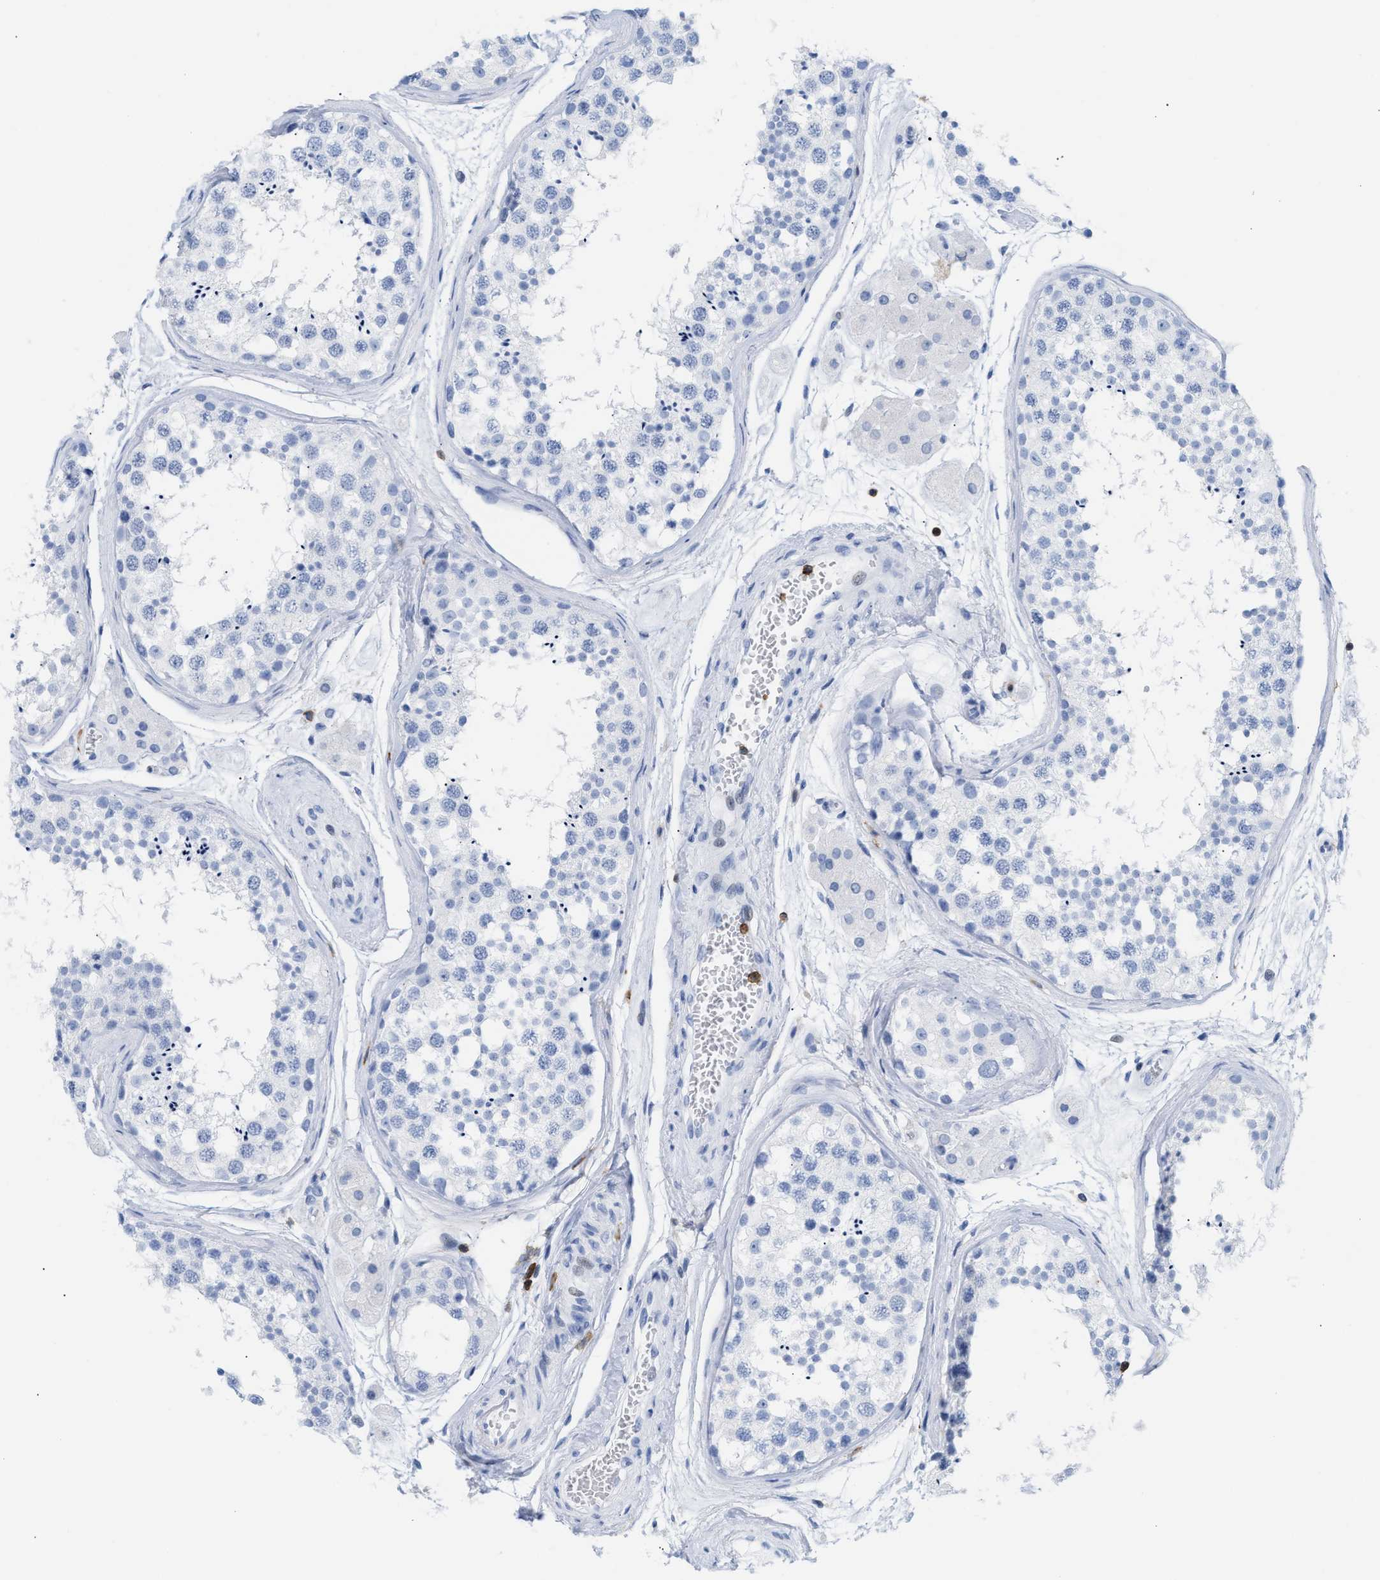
{"staining": {"intensity": "negative", "quantity": "none", "location": "none"}, "tissue": "testis", "cell_type": "Cells in seminiferous ducts", "image_type": "normal", "snomed": [{"axis": "morphology", "description": "Normal tissue, NOS"}, {"axis": "topography", "description": "Testis"}], "caption": "A high-resolution image shows immunohistochemistry staining of benign testis, which displays no significant positivity in cells in seminiferous ducts. (IHC, brightfield microscopy, high magnification).", "gene": "LCP1", "patient": {"sex": "male", "age": 56}}